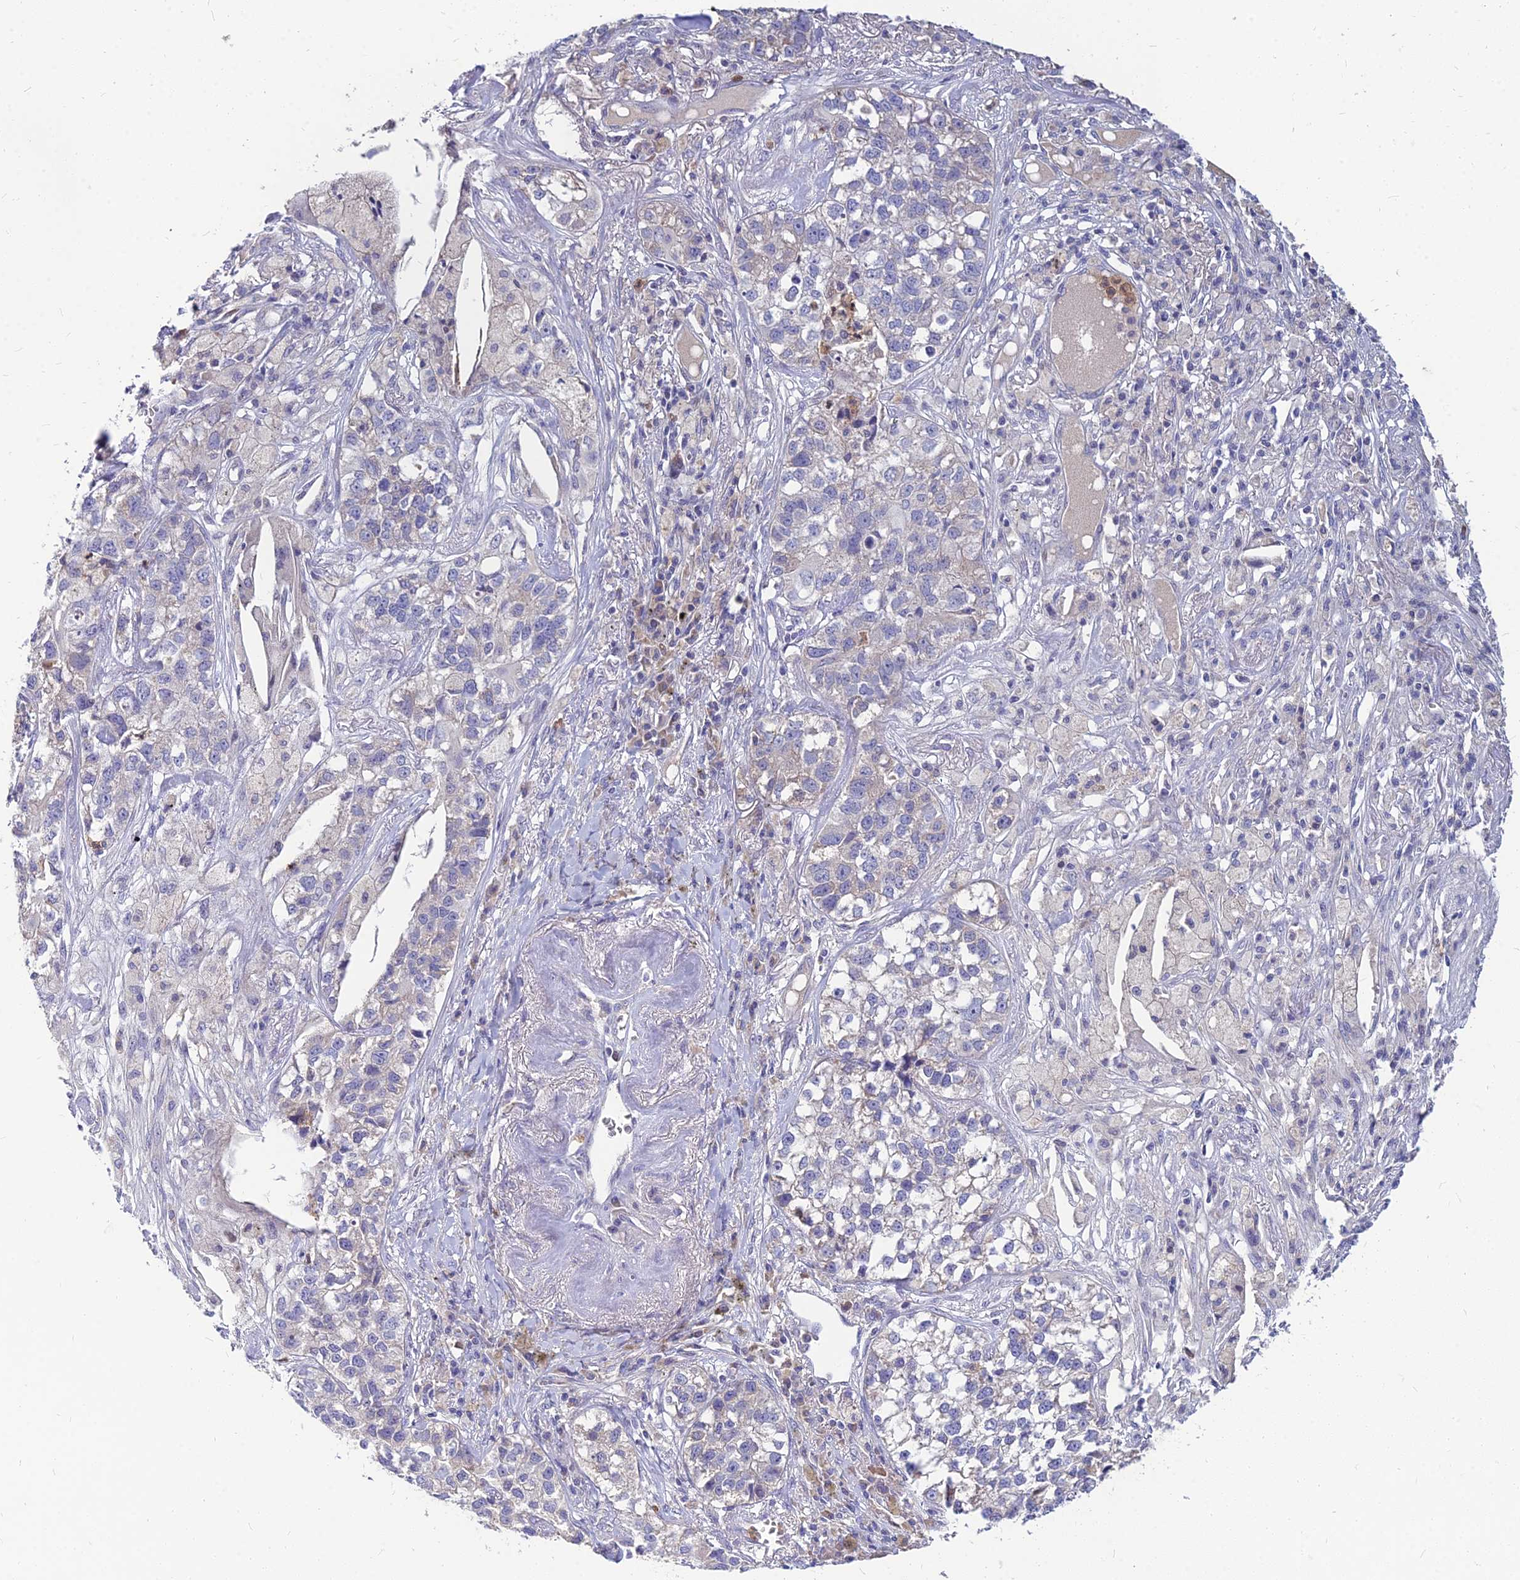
{"staining": {"intensity": "negative", "quantity": "none", "location": "none"}, "tissue": "lung cancer", "cell_type": "Tumor cells", "image_type": "cancer", "snomed": [{"axis": "morphology", "description": "Adenocarcinoma, NOS"}, {"axis": "topography", "description": "Lung"}], "caption": "A high-resolution histopathology image shows immunohistochemistry (IHC) staining of adenocarcinoma (lung), which exhibits no significant expression in tumor cells.", "gene": "GOLGA6D", "patient": {"sex": "male", "age": 49}}